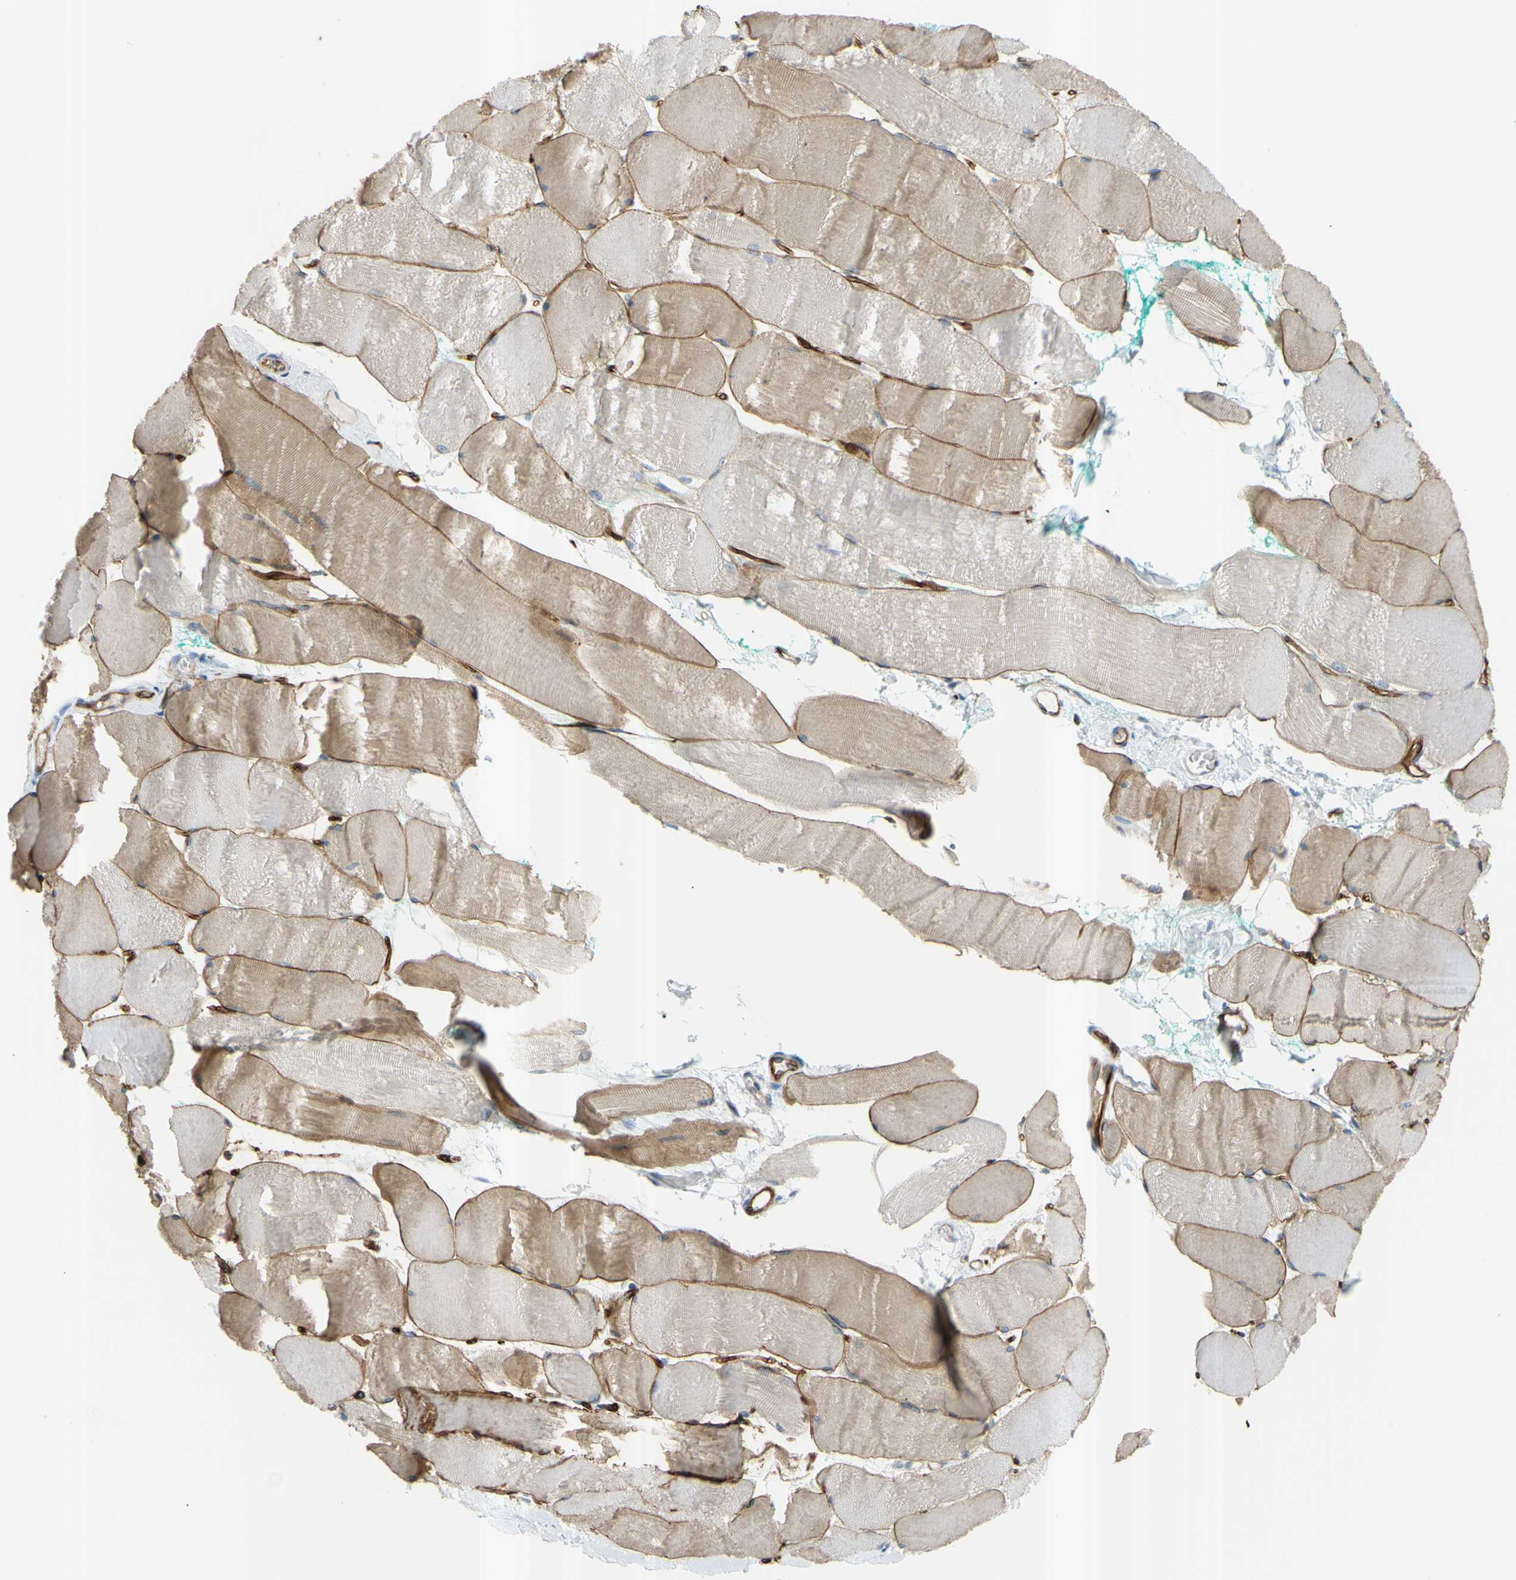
{"staining": {"intensity": "moderate", "quantity": "25%-75%", "location": "cytoplasmic/membranous"}, "tissue": "skeletal muscle", "cell_type": "Myocytes", "image_type": "normal", "snomed": [{"axis": "morphology", "description": "Normal tissue, NOS"}, {"axis": "morphology", "description": "Squamous cell carcinoma, NOS"}, {"axis": "topography", "description": "Skeletal muscle"}], "caption": "Benign skeletal muscle was stained to show a protein in brown. There is medium levels of moderate cytoplasmic/membranous expression in approximately 25%-75% of myocytes.", "gene": "PRRG2", "patient": {"sex": "male", "age": 51}}